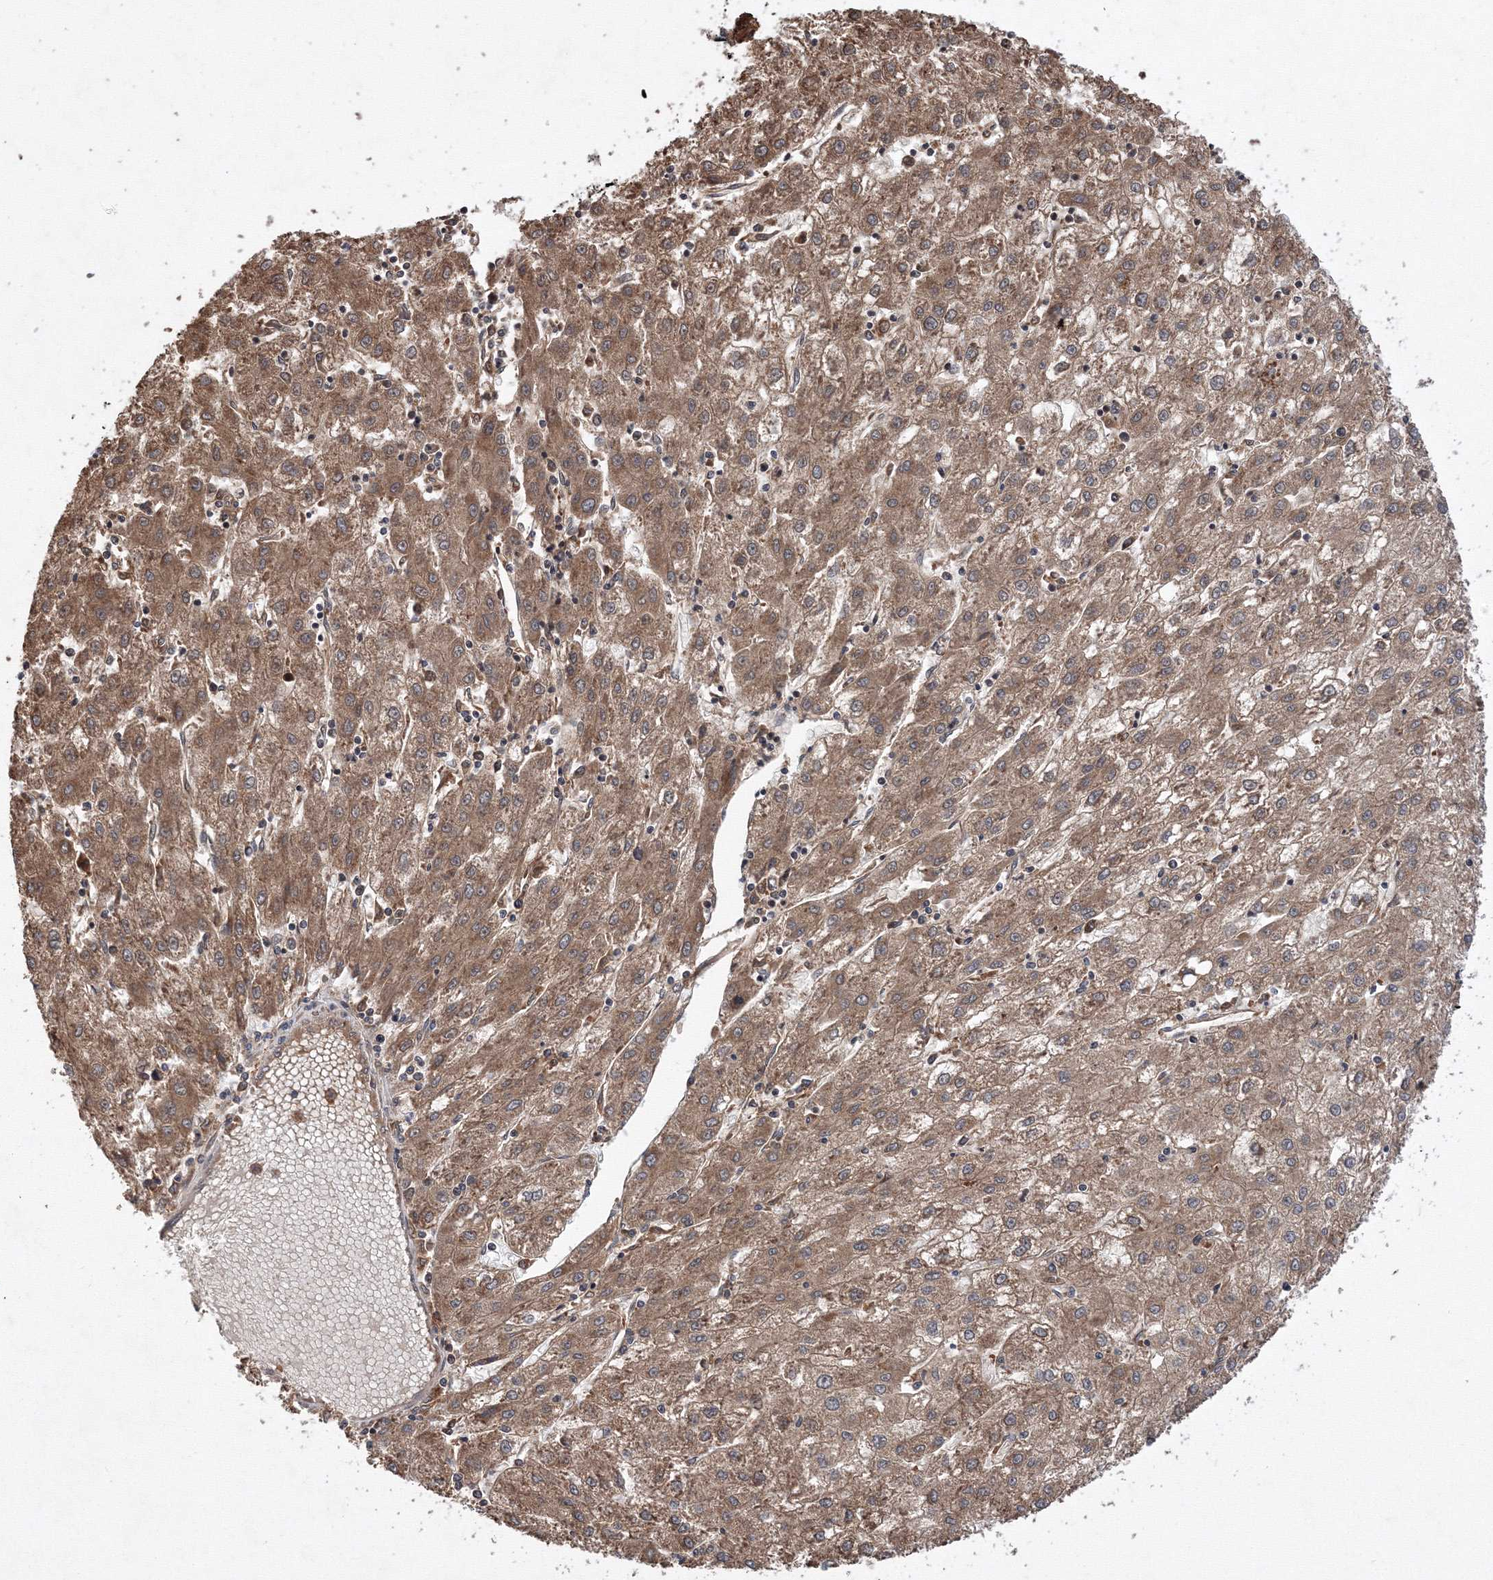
{"staining": {"intensity": "moderate", "quantity": ">75%", "location": "cytoplasmic/membranous"}, "tissue": "liver cancer", "cell_type": "Tumor cells", "image_type": "cancer", "snomed": [{"axis": "morphology", "description": "Carcinoma, Hepatocellular, NOS"}, {"axis": "topography", "description": "Liver"}], "caption": "This micrograph shows immunohistochemistry staining of liver cancer (hepatocellular carcinoma), with medium moderate cytoplasmic/membranous positivity in approximately >75% of tumor cells.", "gene": "ATG3", "patient": {"sex": "male", "age": 72}}